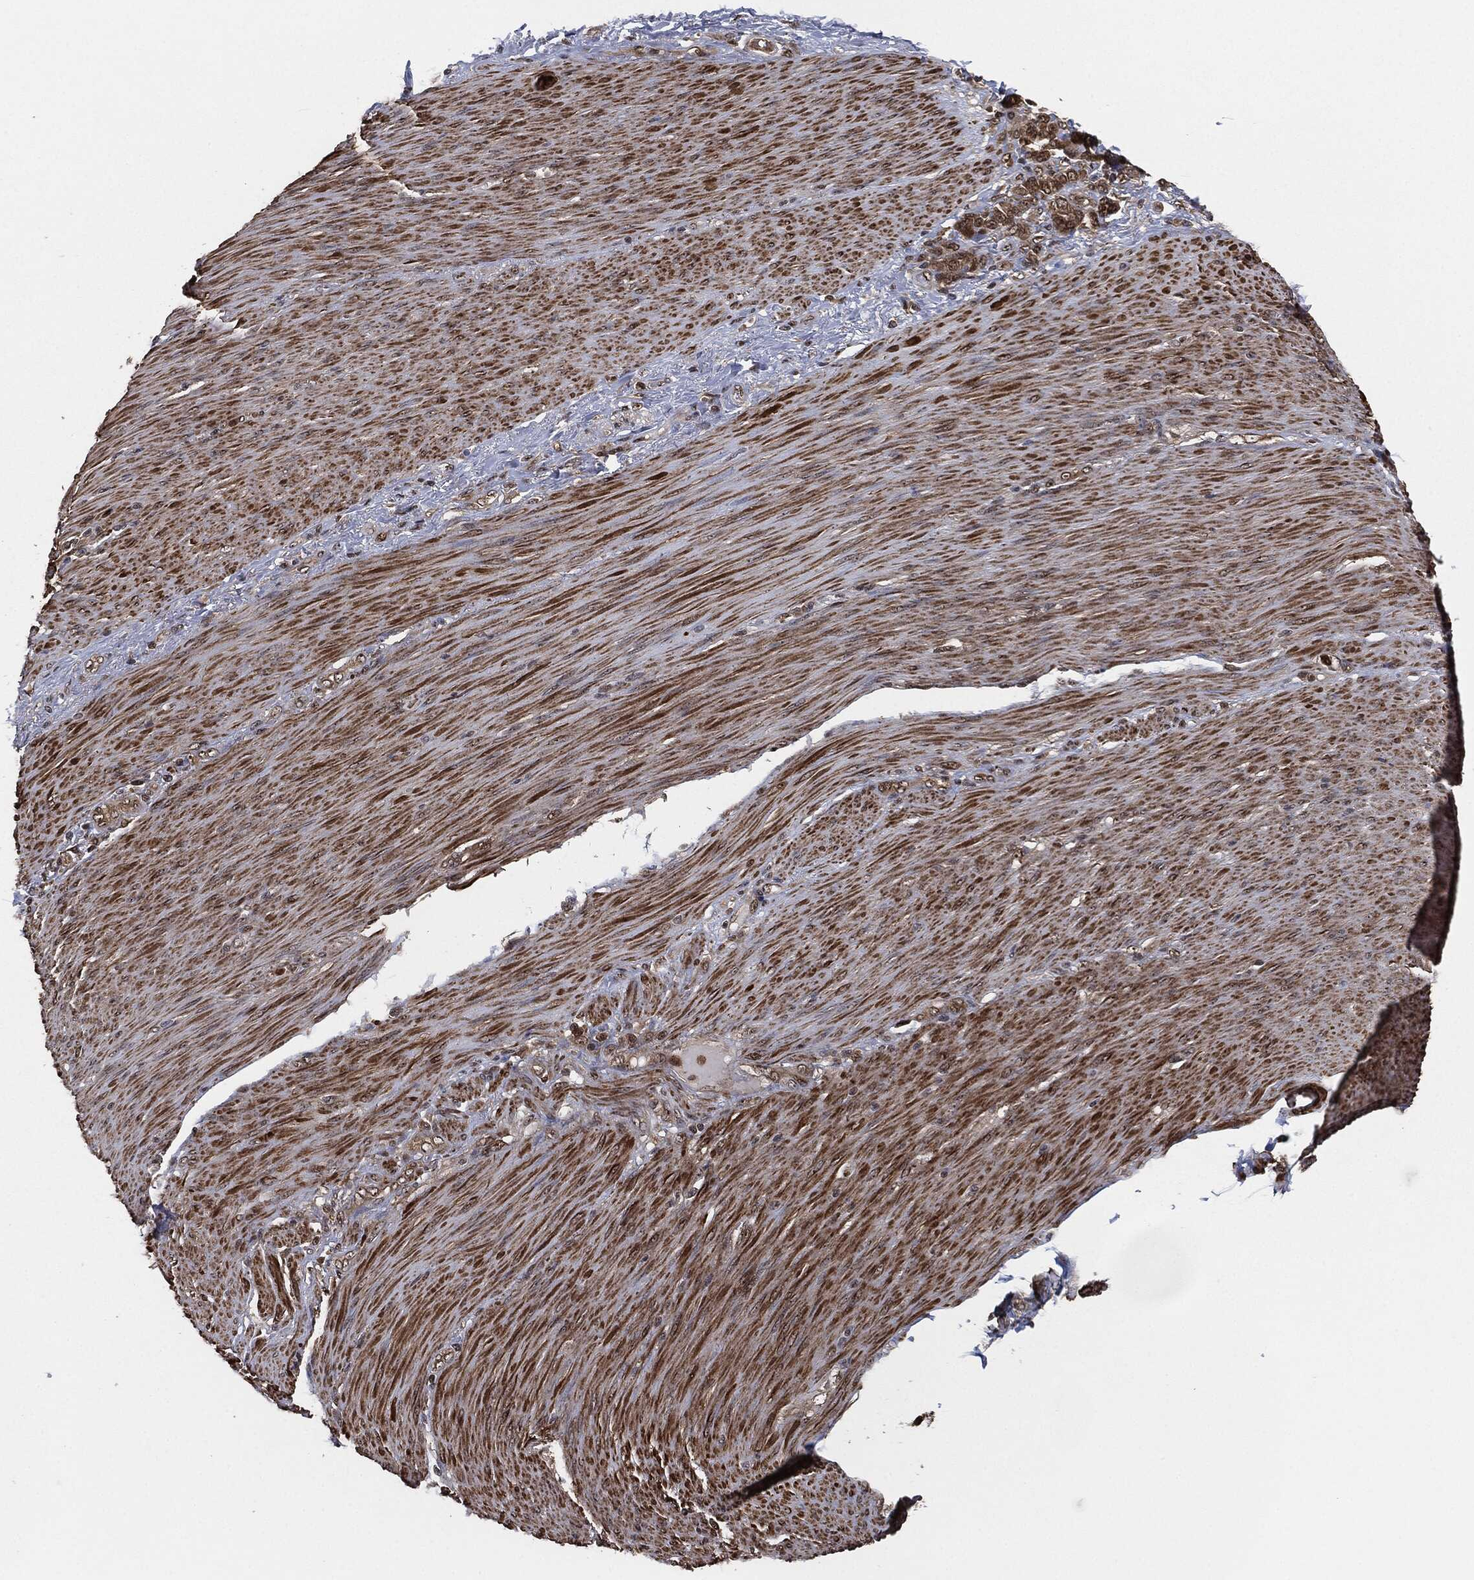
{"staining": {"intensity": "moderate", "quantity": ">75%", "location": "cytoplasmic/membranous"}, "tissue": "stomach cancer", "cell_type": "Tumor cells", "image_type": "cancer", "snomed": [{"axis": "morphology", "description": "Normal tissue, NOS"}, {"axis": "morphology", "description": "Adenocarcinoma, NOS"}, {"axis": "topography", "description": "Stomach"}], "caption": "This micrograph reveals immunohistochemistry staining of stomach cancer, with medium moderate cytoplasmic/membranous staining in about >75% of tumor cells.", "gene": "CAPRIN2", "patient": {"sex": "female", "age": 79}}